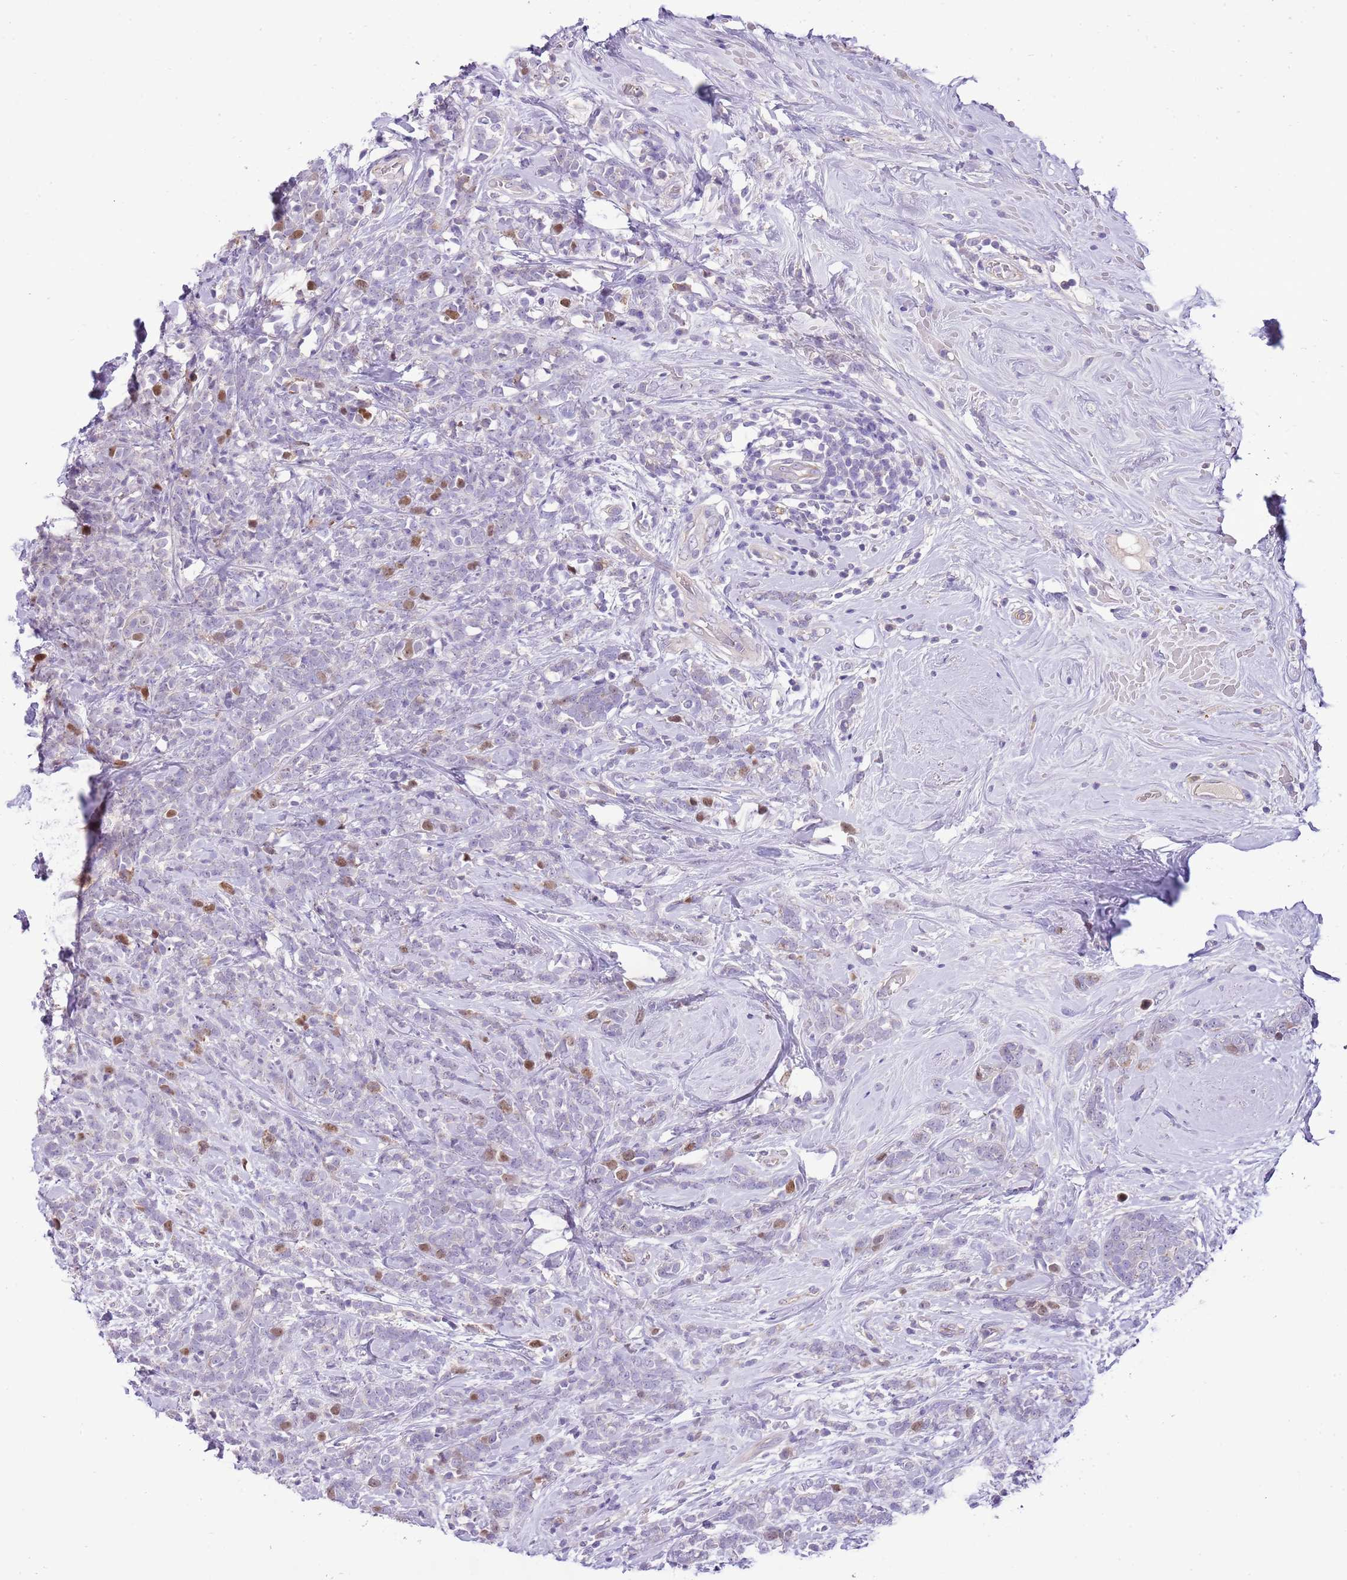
{"staining": {"intensity": "moderate", "quantity": "<25%", "location": "nuclear"}, "tissue": "breast cancer", "cell_type": "Tumor cells", "image_type": "cancer", "snomed": [{"axis": "morphology", "description": "Lobular carcinoma"}, {"axis": "topography", "description": "Breast"}], "caption": "There is low levels of moderate nuclear staining in tumor cells of breast cancer, as demonstrated by immunohistochemical staining (brown color).", "gene": "FBRSL1", "patient": {"sex": "female", "age": 58}}